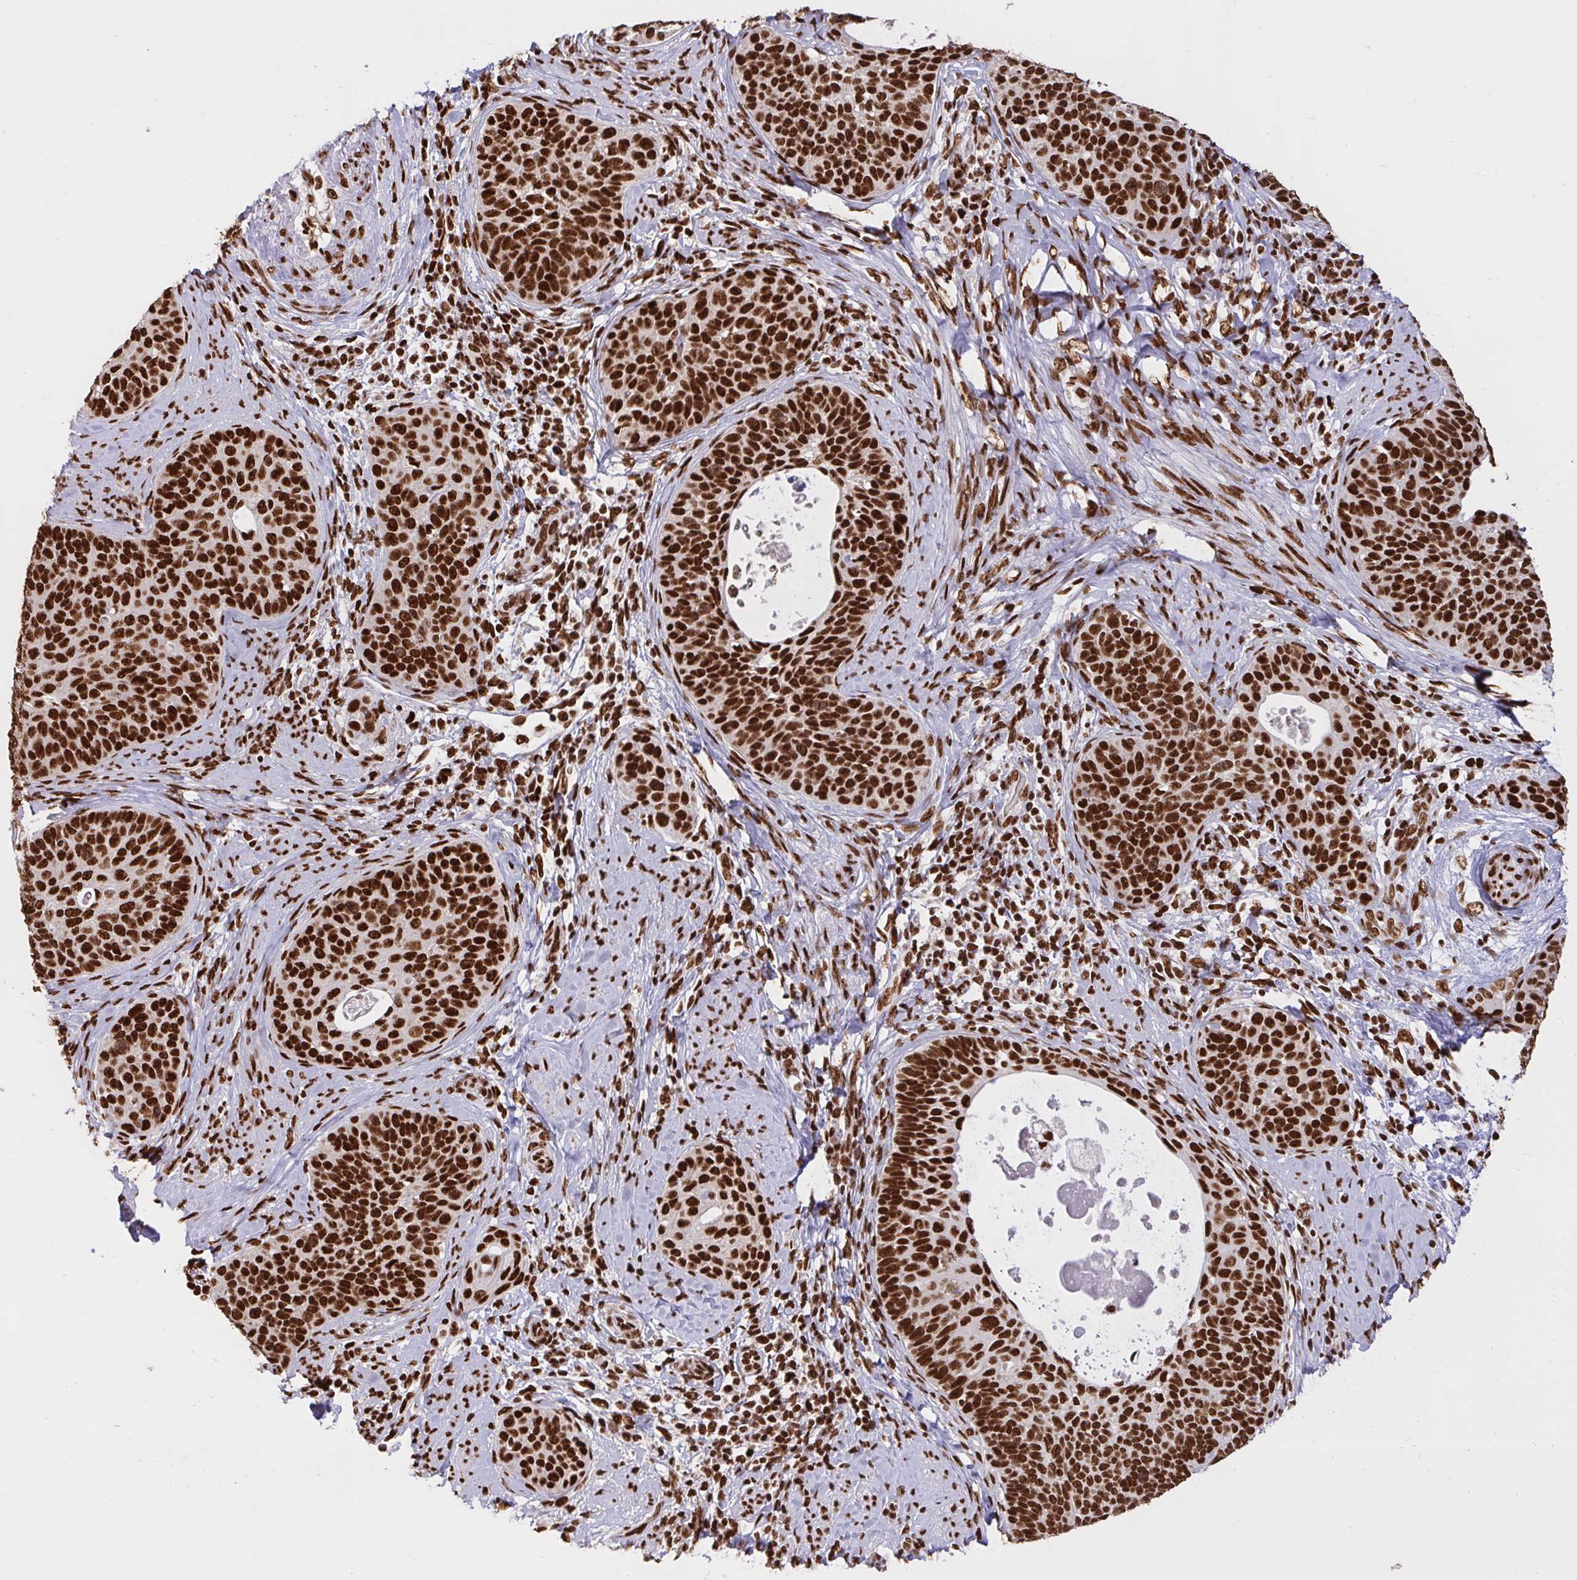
{"staining": {"intensity": "strong", "quantity": ">75%", "location": "nuclear"}, "tissue": "cervical cancer", "cell_type": "Tumor cells", "image_type": "cancer", "snomed": [{"axis": "morphology", "description": "Squamous cell carcinoma, NOS"}, {"axis": "topography", "description": "Cervix"}], "caption": "Approximately >75% of tumor cells in cervical squamous cell carcinoma display strong nuclear protein staining as visualized by brown immunohistochemical staining.", "gene": "HNRNPL", "patient": {"sex": "female", "age": 69}}